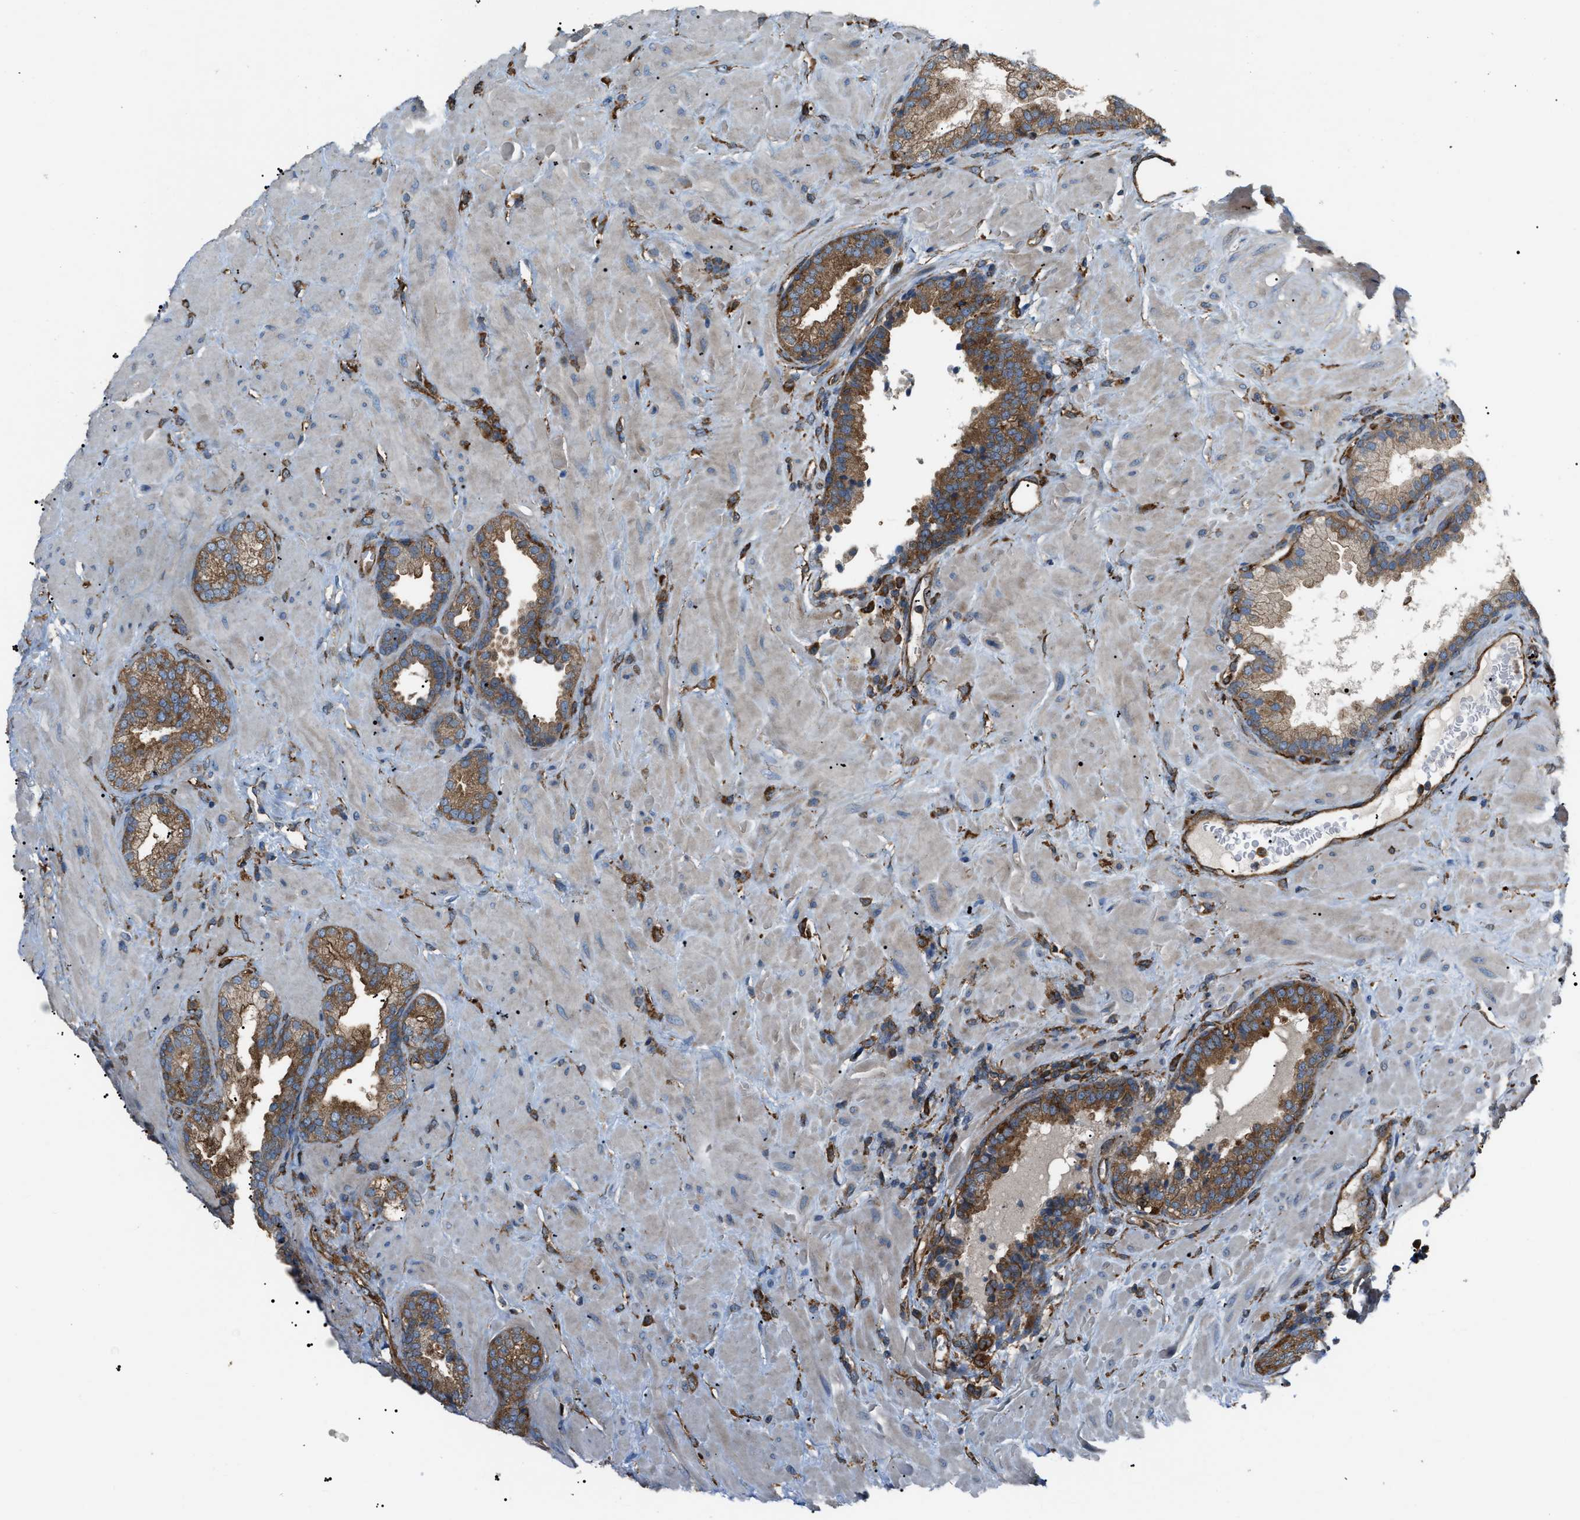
{"staining": {"intensity": "moderate", "quantity": ">75%", "location": "cytoplasmic/membranous"}, "tissue": "prostate cancer", "cell_type": "Tumor cells", "image_type": "cancer", "snomed": [{"axis": "morphology", "description": "Adenocarcinoma, Low grade"}, {"axis": "topography", "description": "Prostate"}], "caption": "Immunohistochemical staining of human prostate low-grade adenocarcinoma exhibits moderate cytoplasmic/membranous protein expression in approximately >75% of tumor cells.", "gene": "PICALM", "patient": {"sex": "male", "age": 71}}